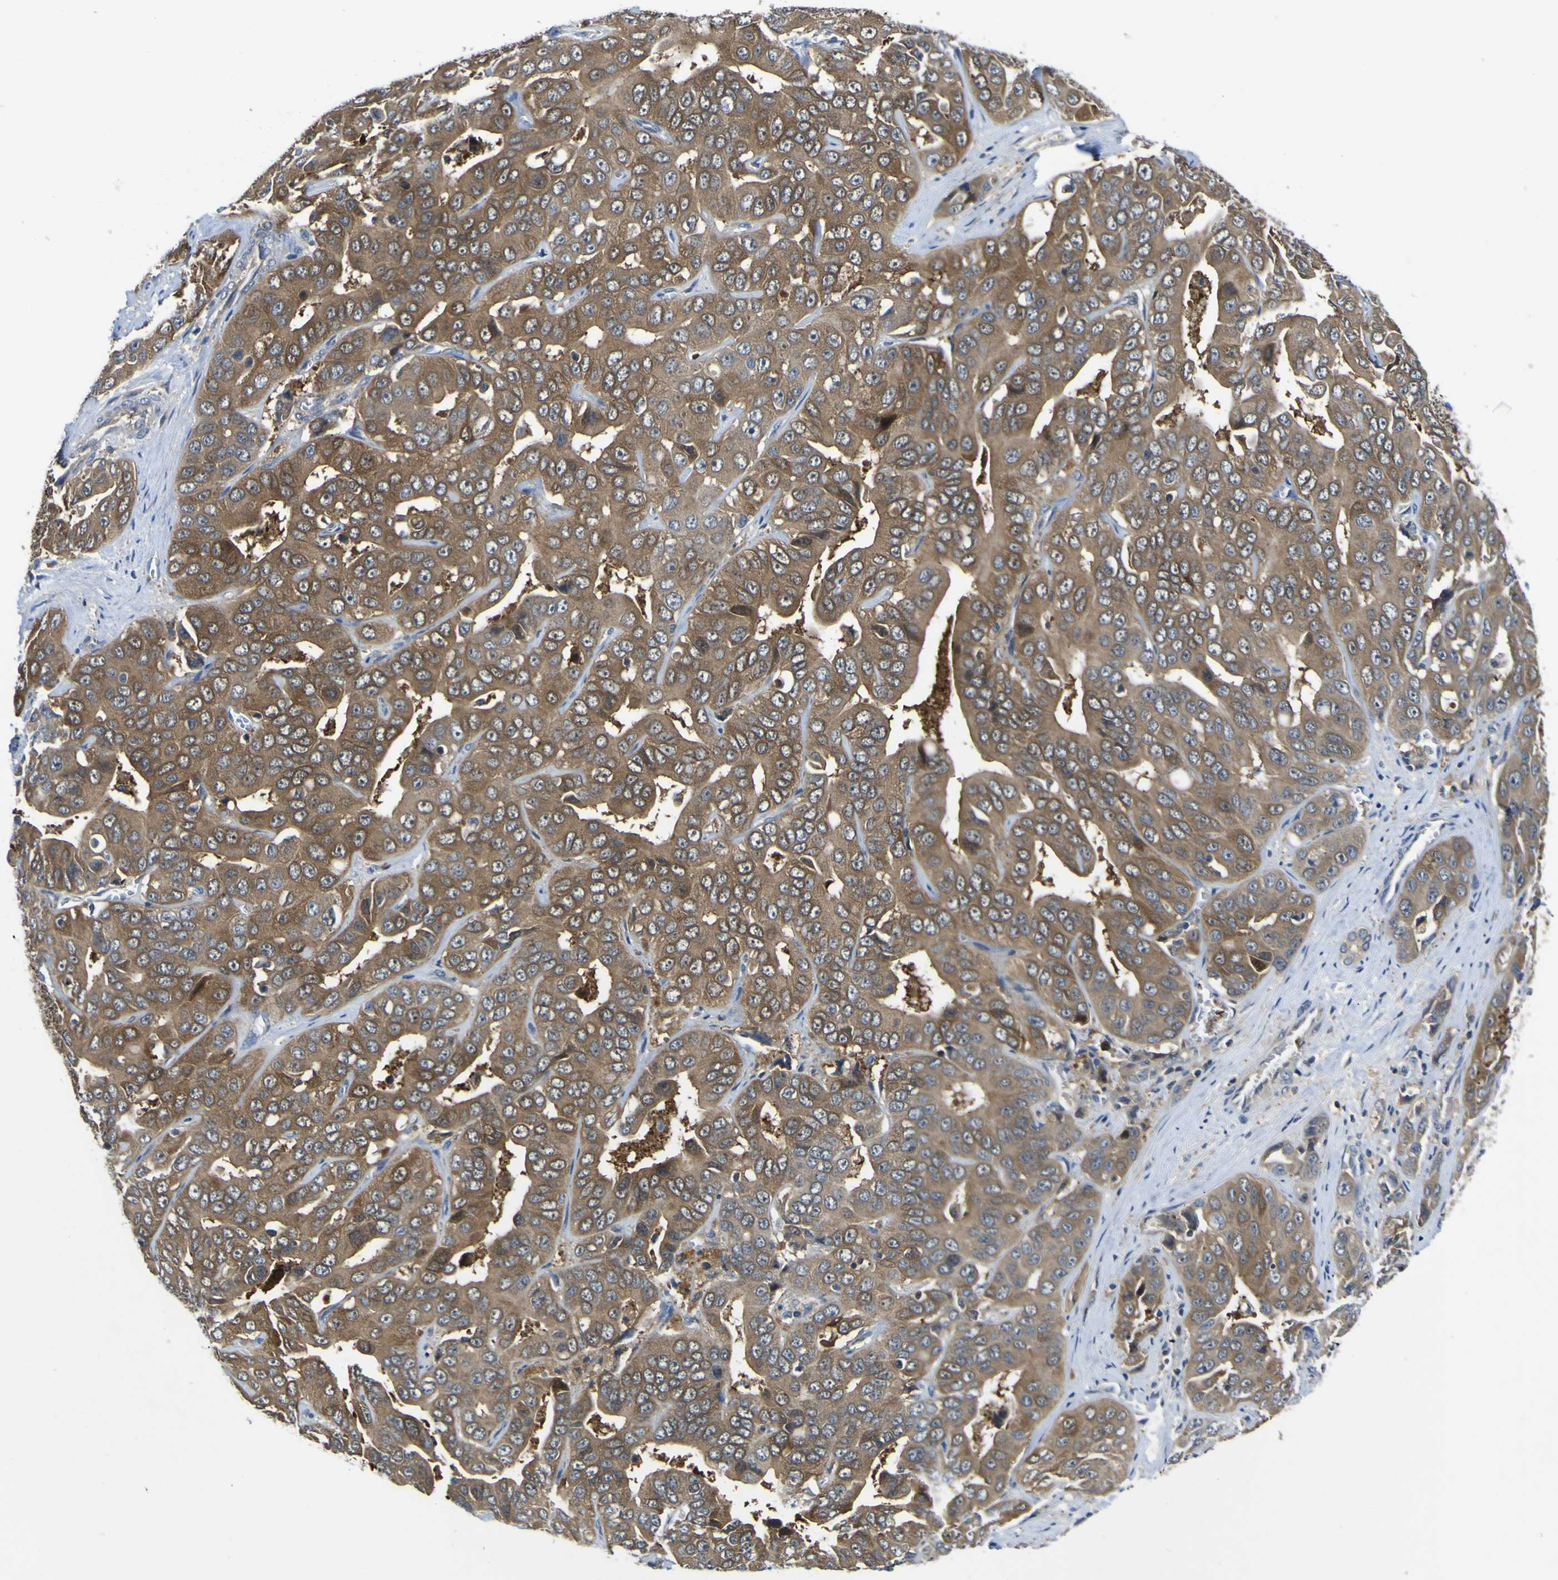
{"staining": {"intensity": "moderate", "quantity": ">75%", "location": "cytoplasmic/membranous"}, "tissue": "liver cancer", "cell_type": "Tumor cells", "image_type": "cancer", "snomed": [{"axis": "morphology", "description": "Cholangiocarcinoma"}, {"axis": "topography", "description": "Liver"}], "caption": "Liver cancer stained with a protein marker displays moderate staining in tumor cells.", "gene": "EML2", "patient": {"sex": "female", "age": 52}}